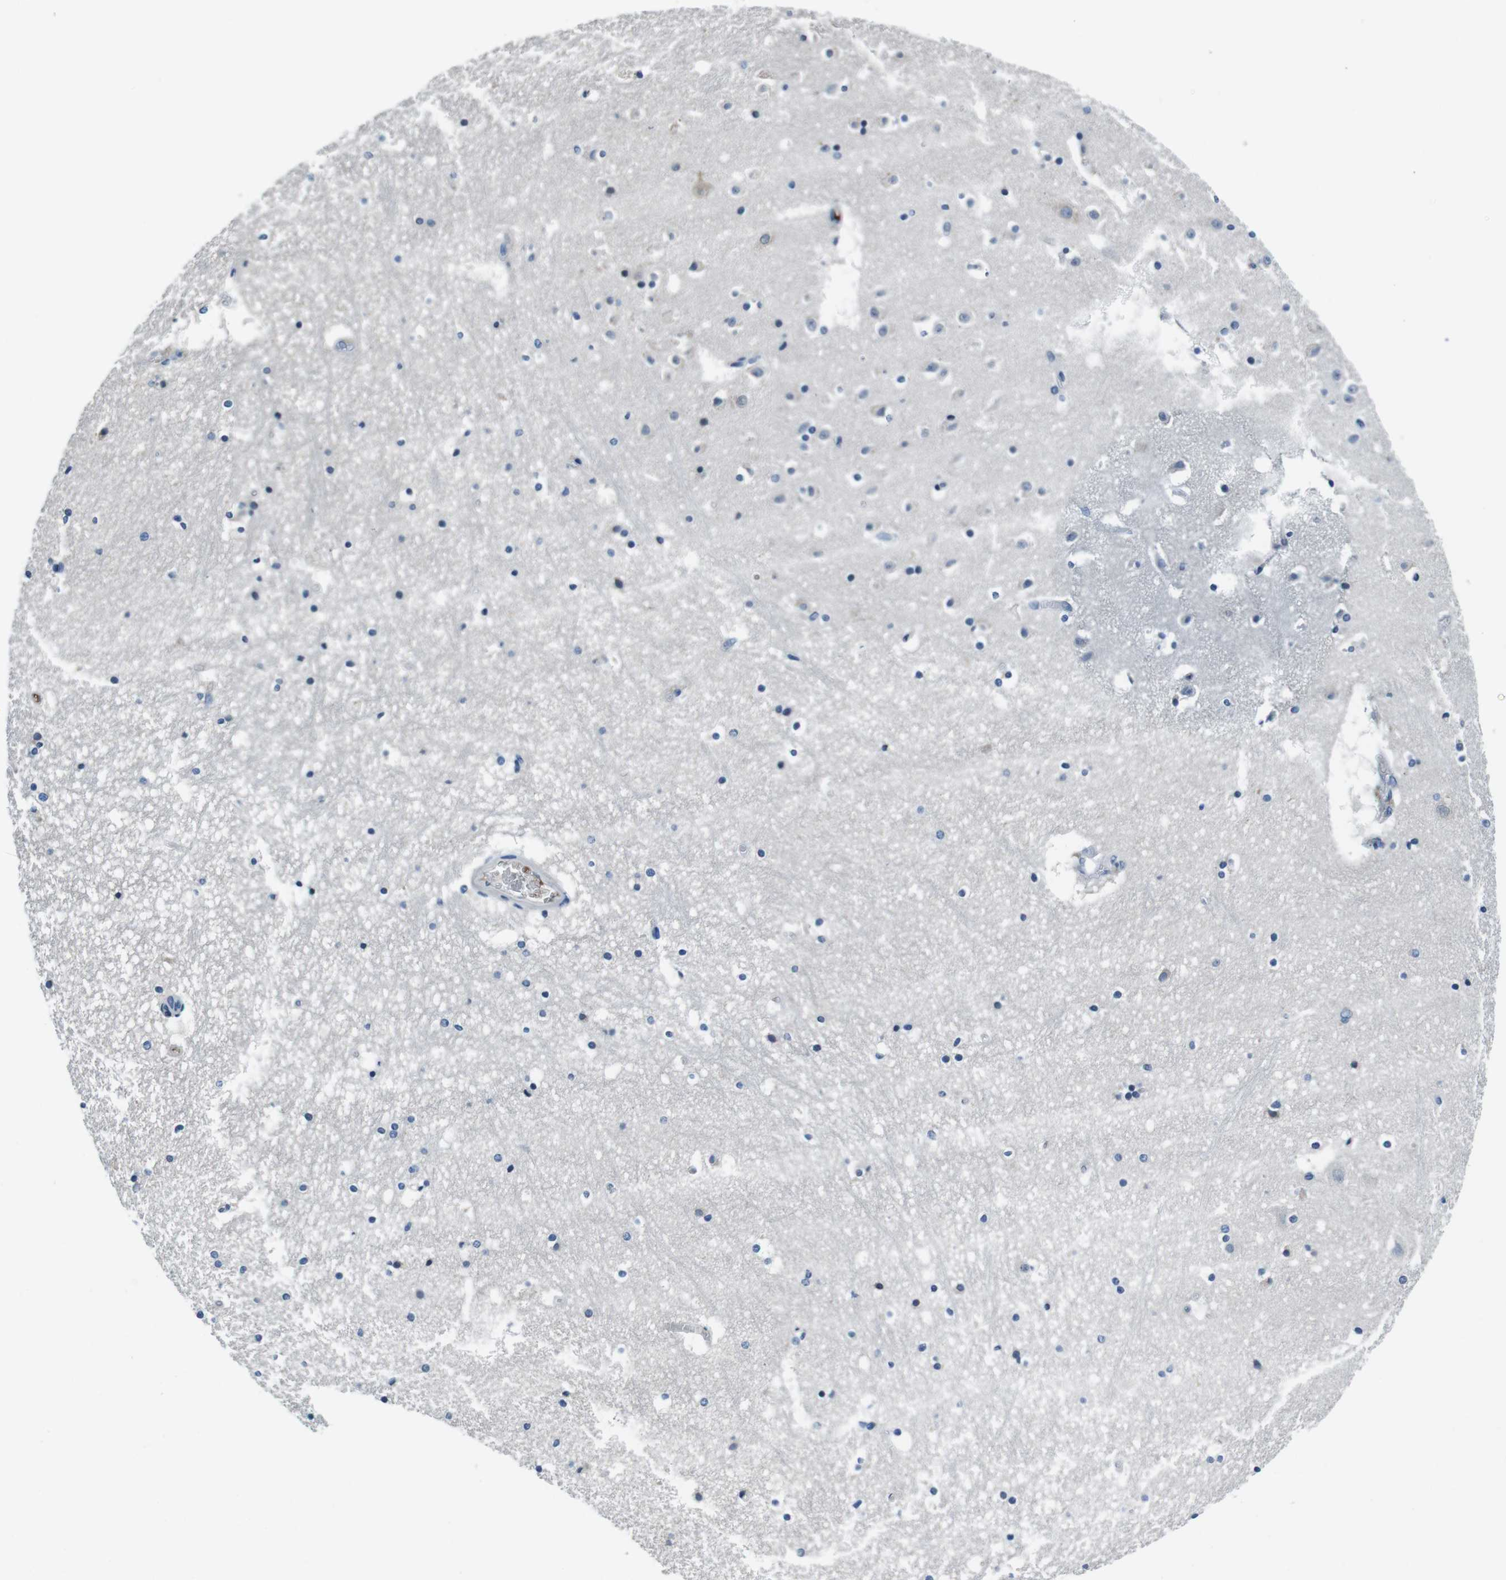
{"staining": {"intensity": "weak", "quantity": "<25%", "location": "cytoplasmic/membranous"}, "tissue": "hippocampus", "cell_type": "Glial cells", "image_type": "normal", "snomed": [{"axis": "morphology", "description": "Normal tissue, NOS"}, {"axis": "topography", "description": "Hippocampus"}], "caption": "The photomicrograph shows no significant expression in glial cells of hippocampus.", "gene": "KCNJ5", "patient": {"sex": "male", "age": 45}}